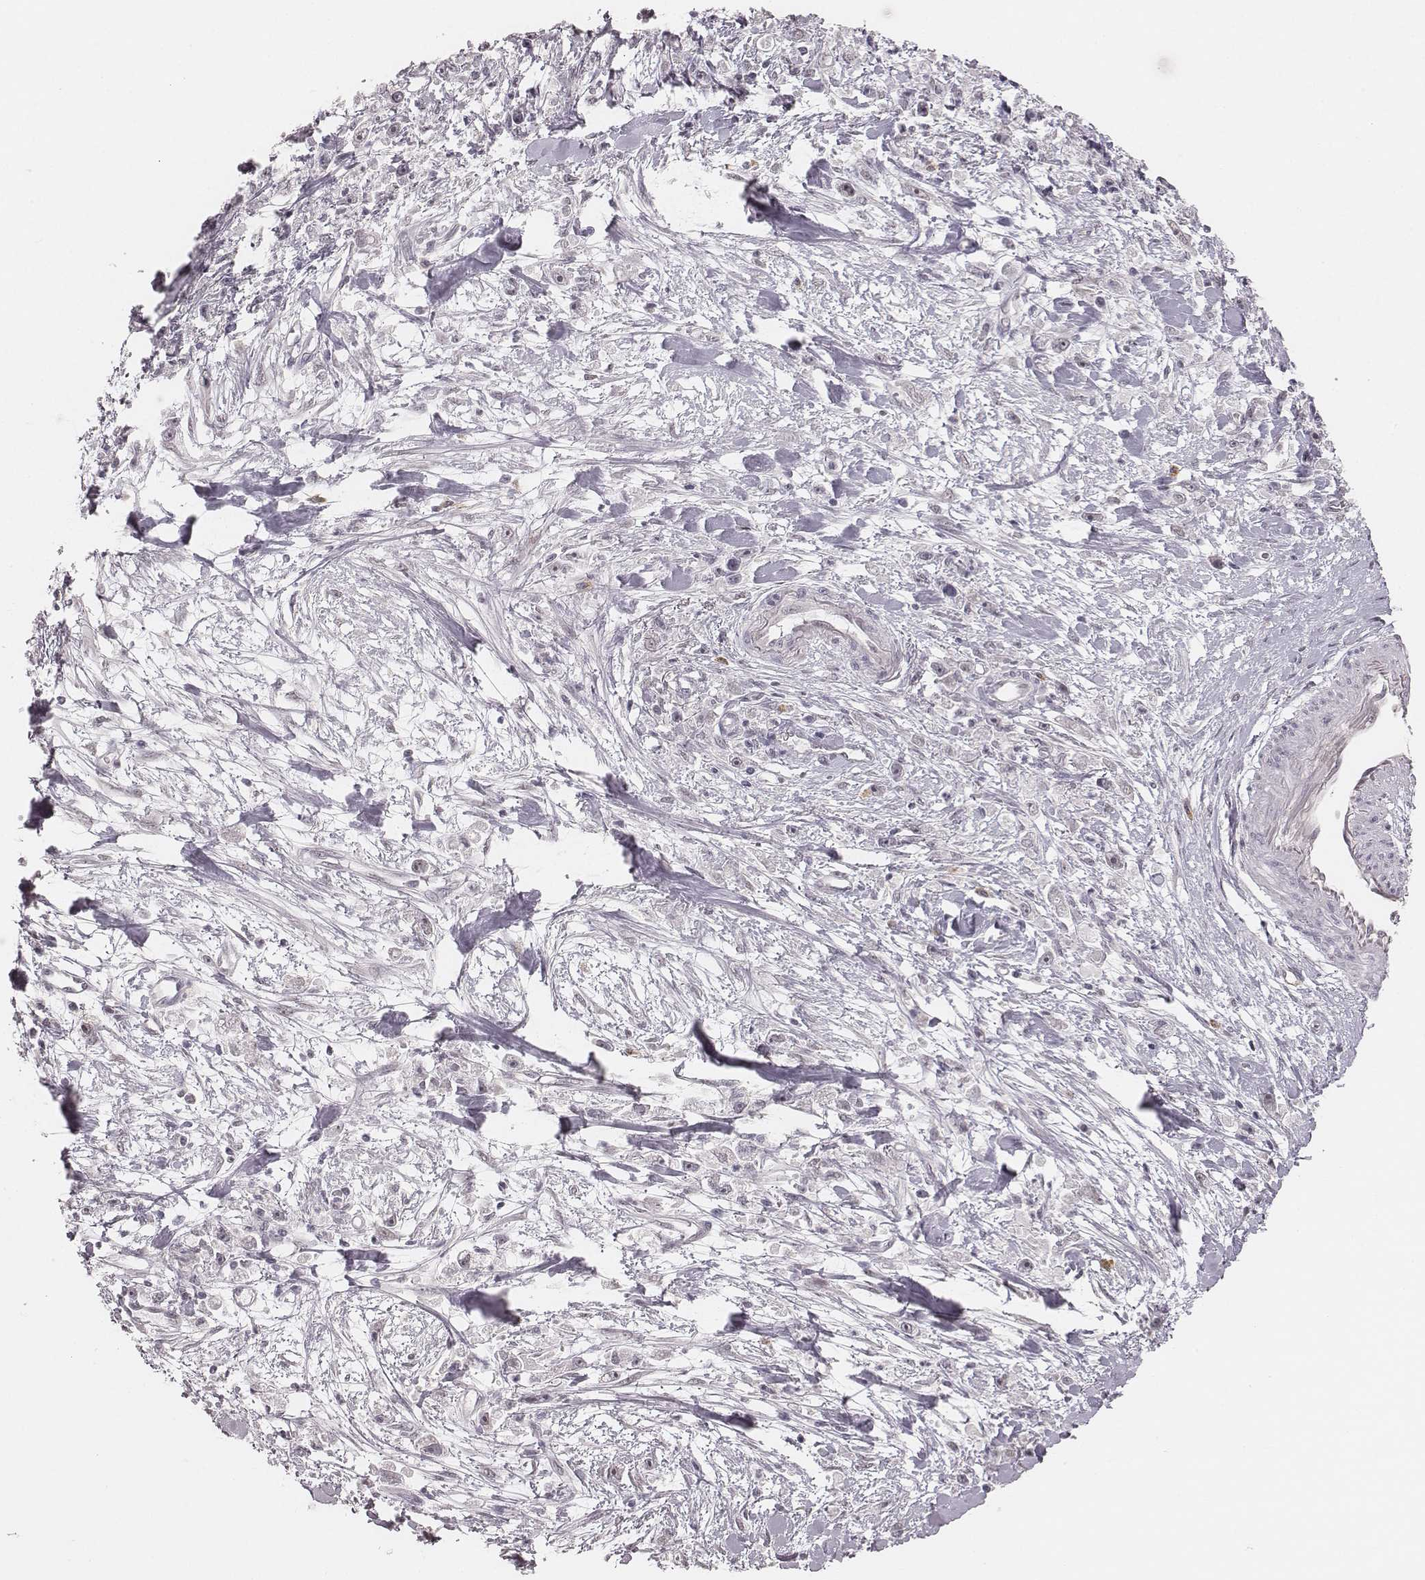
{"staining": {"intensity": "negative", "quantity": "none", "location": "none"}, "tissue": "stomach cancer", "cell_type": "Tumor cells", "image_type": "cancer", "snomed": [{"axis": "morphology", "description": "Adenocarcinoma, NOS"}, {"axis": "topography", "description": "Stomach"}], "caption": "DAB immunohistochemical staining of stomach adenocarcinoma reveals no significant expression in tumor cells.", "gene": "RPGRIP1", "patient": {"sex": "female", "age": 59}}